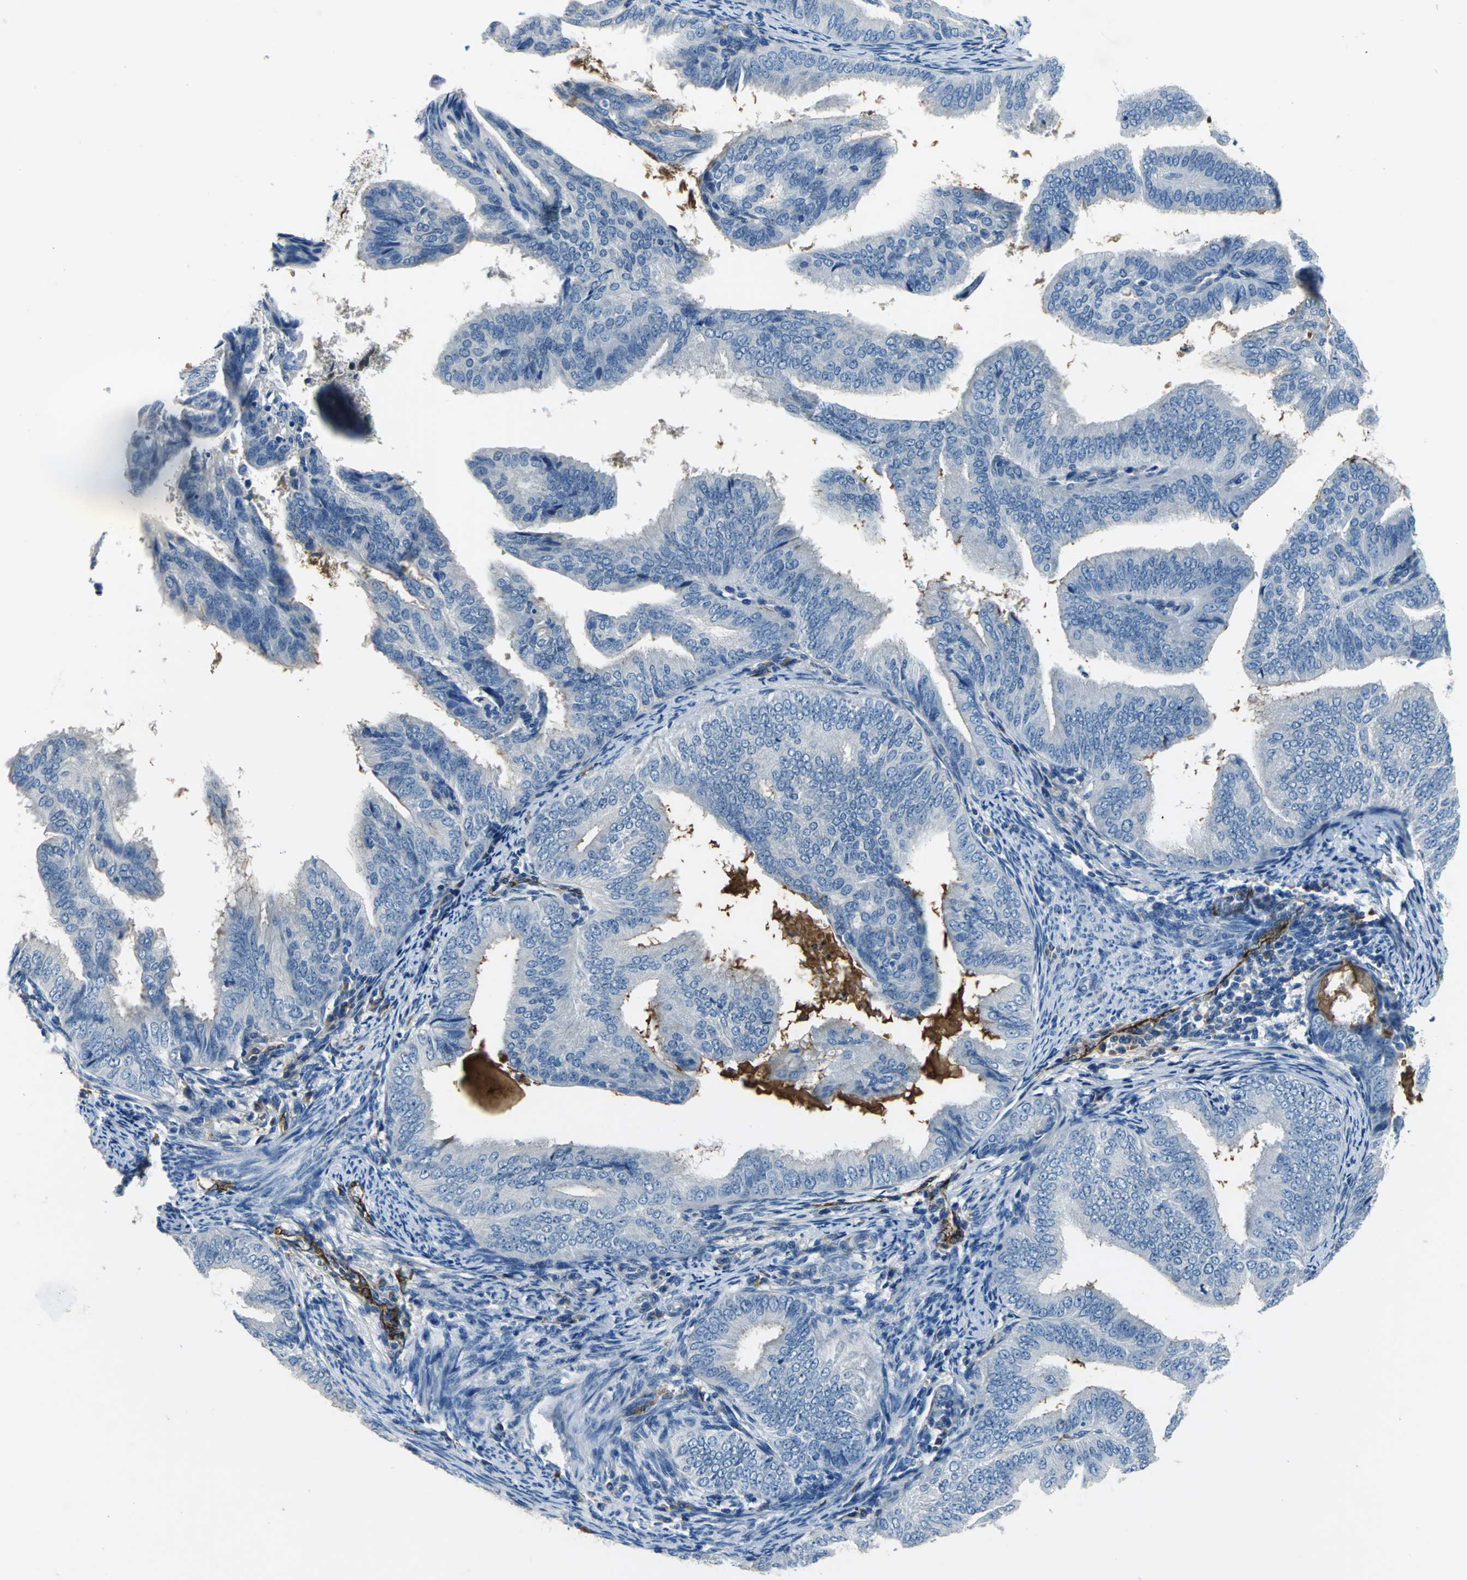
{"staining": {"intensity": "negative", "quantity": "none", "location": "none"}, "tissue": "endometrial cancer", "cell_type": "Tumor cells", "image_type": "cancer", "snomed": [{"axis": "morphology", "description": "Adenocarcinoma, NOS"}, {"axis": "topography", "description": "Endometrium"}], "caption": "The photomicrograph displays no significant staining in tumor cells of endometrial cancer (adenocarcinoma).", "gene": "SELP", "patient": {"sex": "female", "age": 58}}